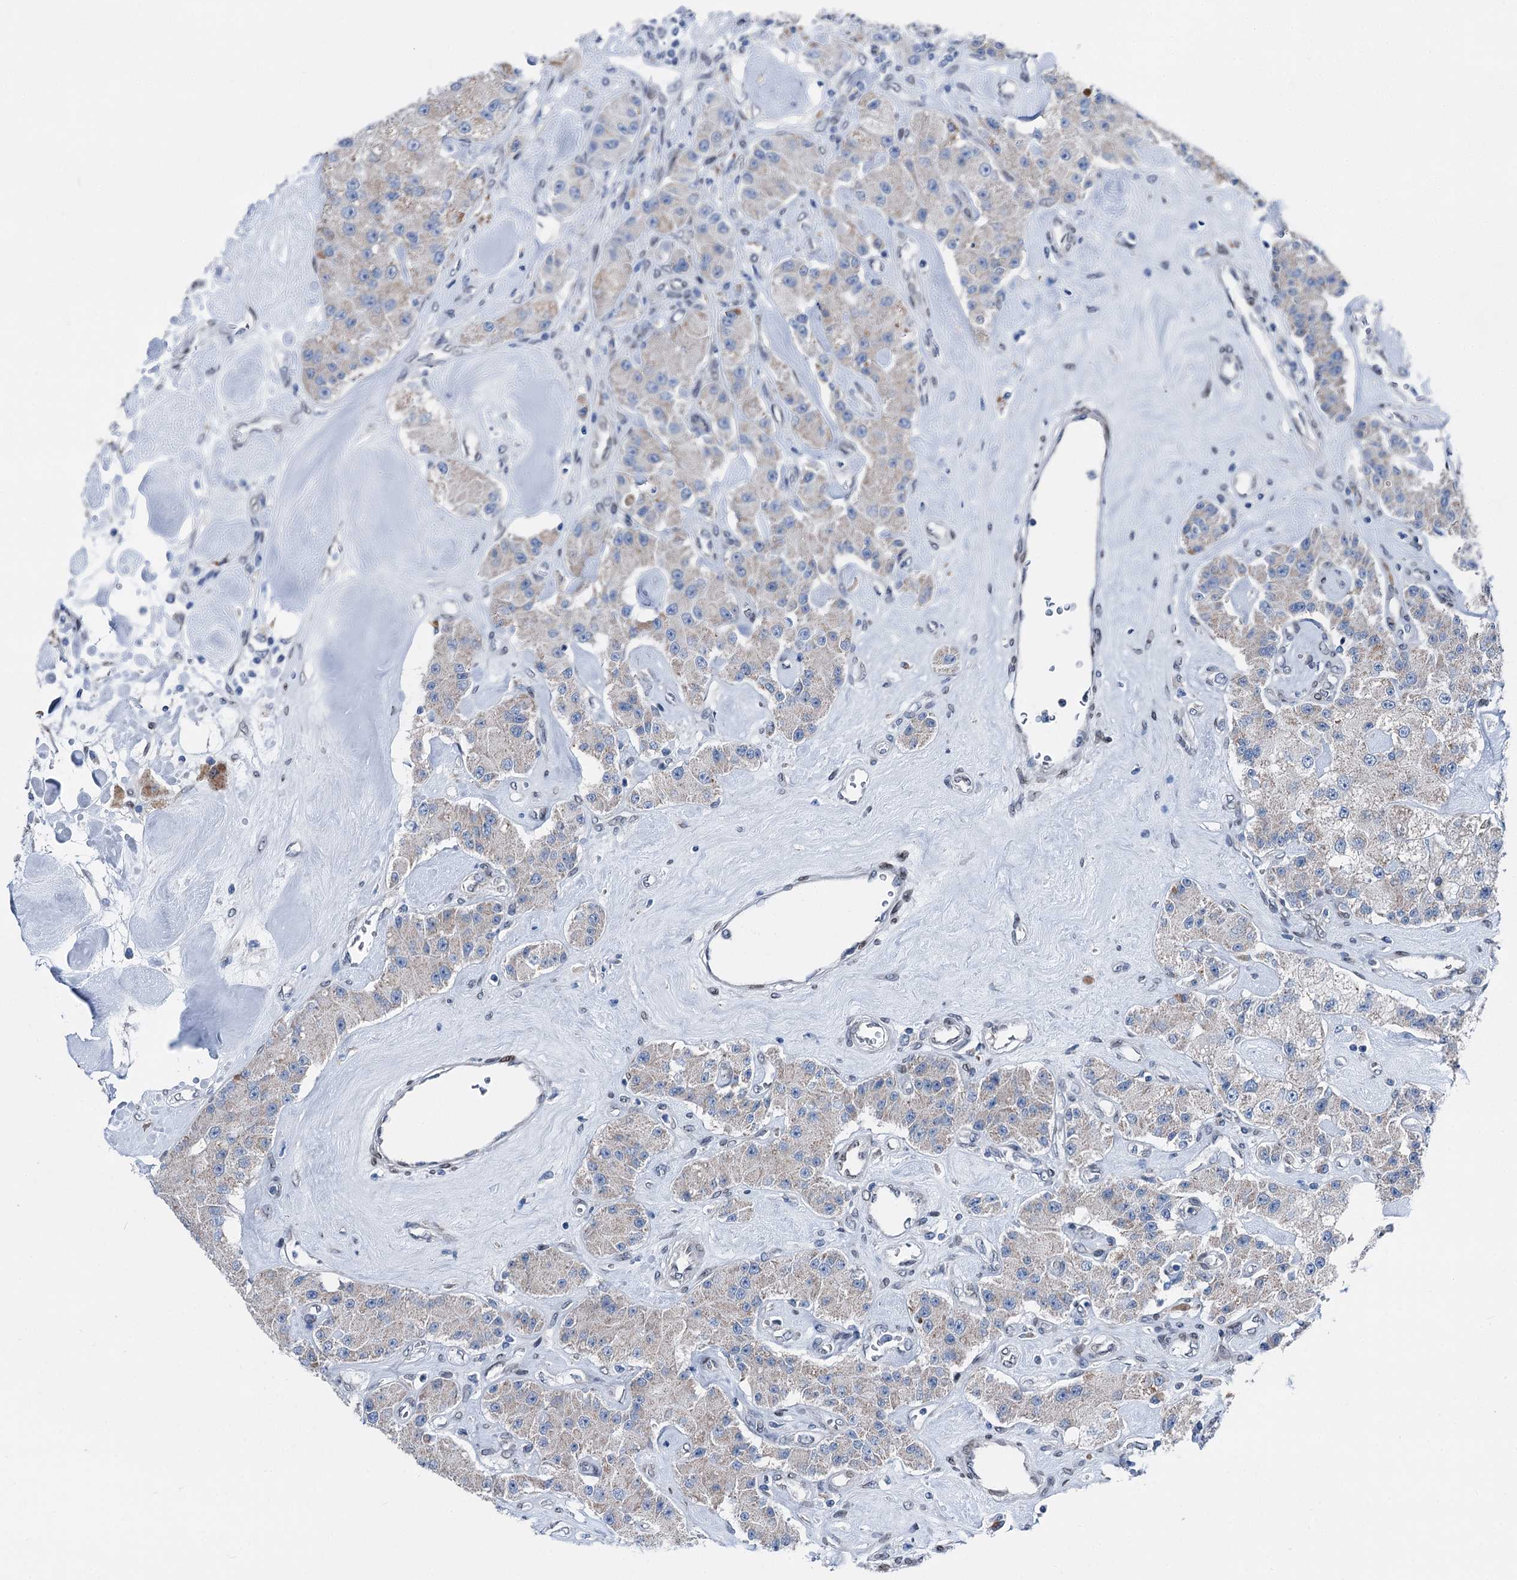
{"staining": {"intensity": "negative", "quantity": "none", "location": "none"}, "tissue": "carcinoid", "cell_type": "Tumor cells", "image_type": "cancer", "snomed": [{"axis": "morphology", "description": "Carcinoid, malignant, NOS"}, {"axis": "topography", "description": "Pancreas"}], "caption": "Malignant carcinoid was stained to show a protein in brown. There is no significant positivity in tumor cells.", "gene": "MRPL14", "patient": {"sex": "male", "age": 41}}